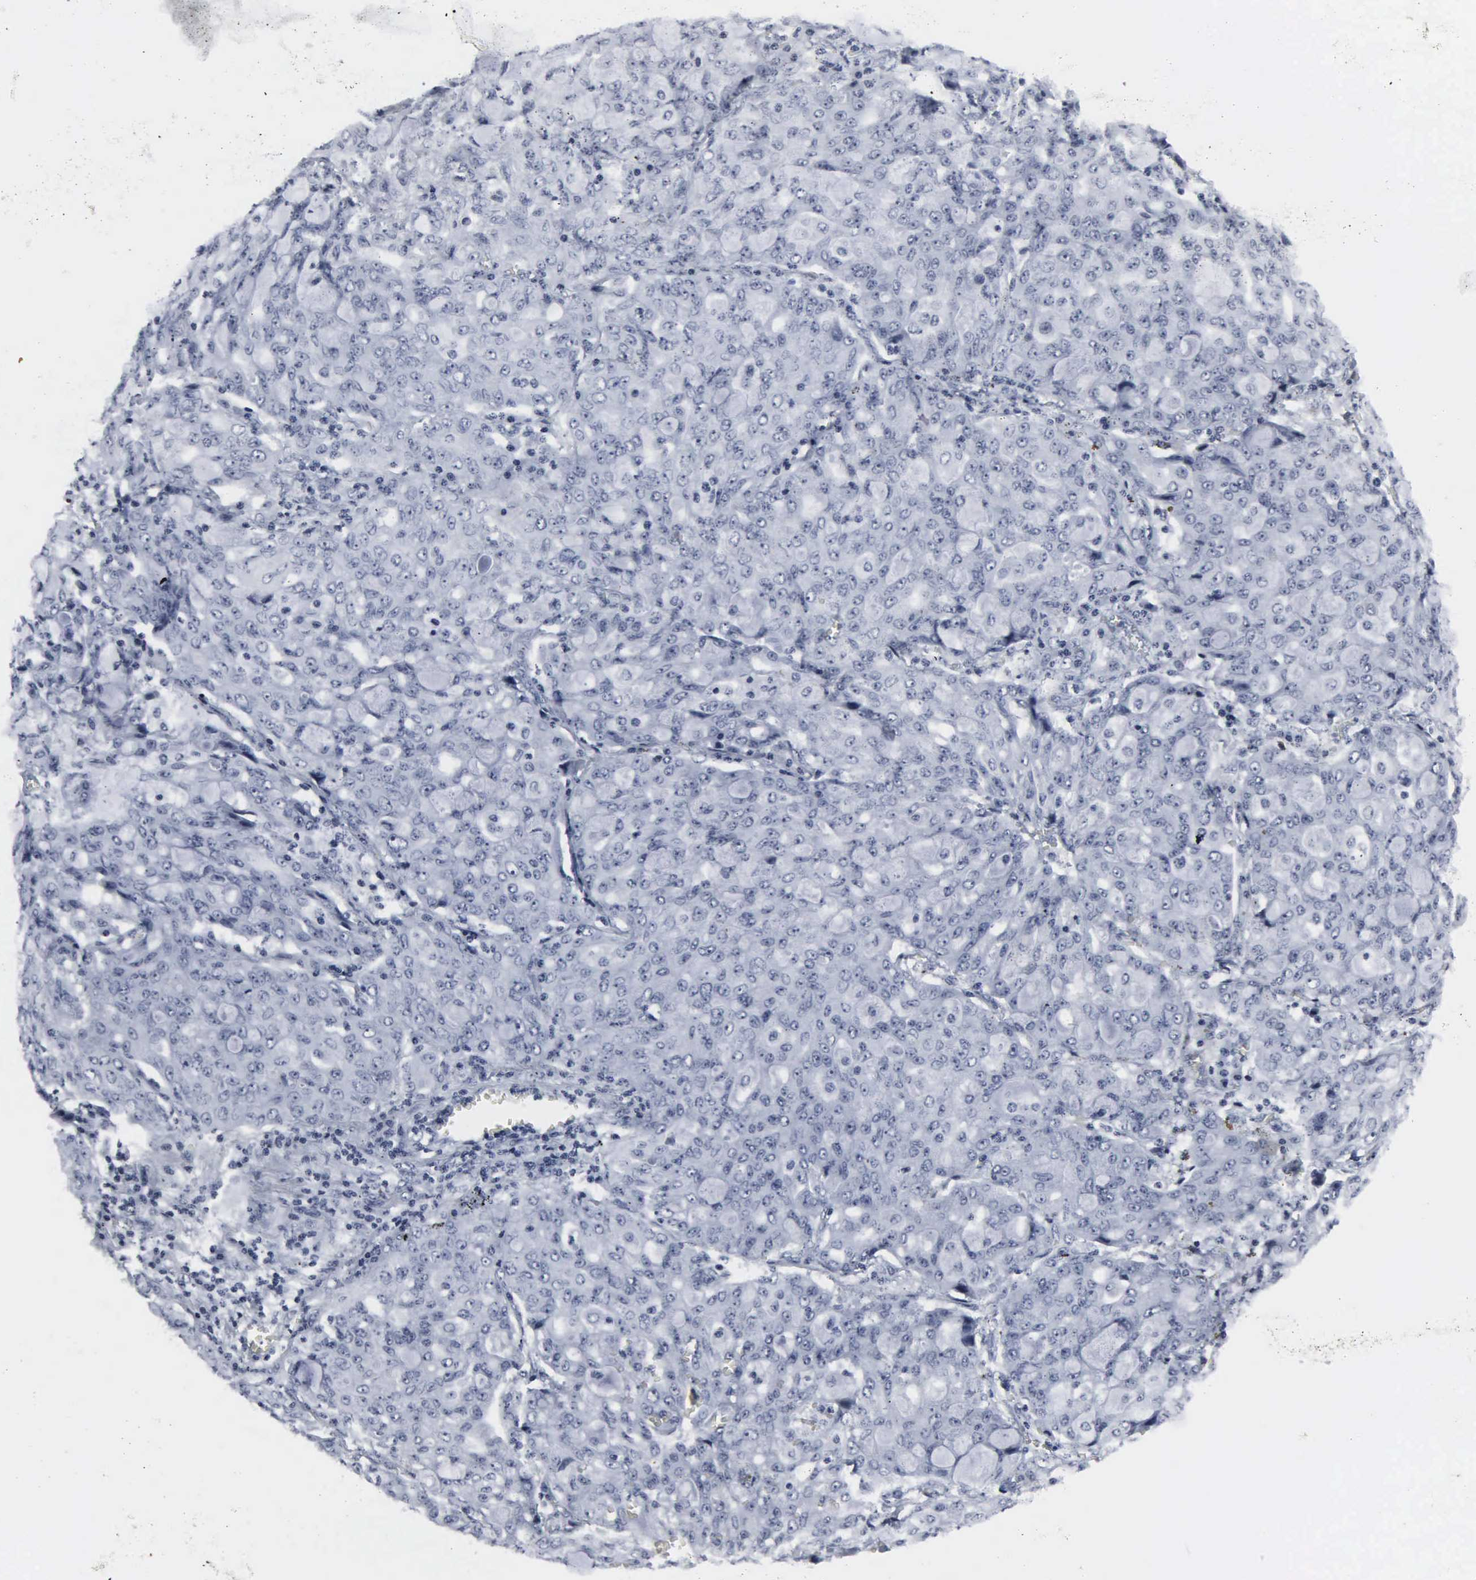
{"staining": {"intensity": "negative", "quantity": "none", "location": "none"}, "tissue": "lung cancer", "cell_type": "Tumor cells", "image_type": "cancer", "snomed": [{"axis": "morphology", "description": "Adenocarcinoma, NOS"}, {"axis": "topography", "description": "Lung"}], "caption": "Photomicrograph shows no significant protein staining in tumor cells of lung adenocarcinoma.", "gene": "DGCR2", "patient": {"sex": "female", "age": 44}}